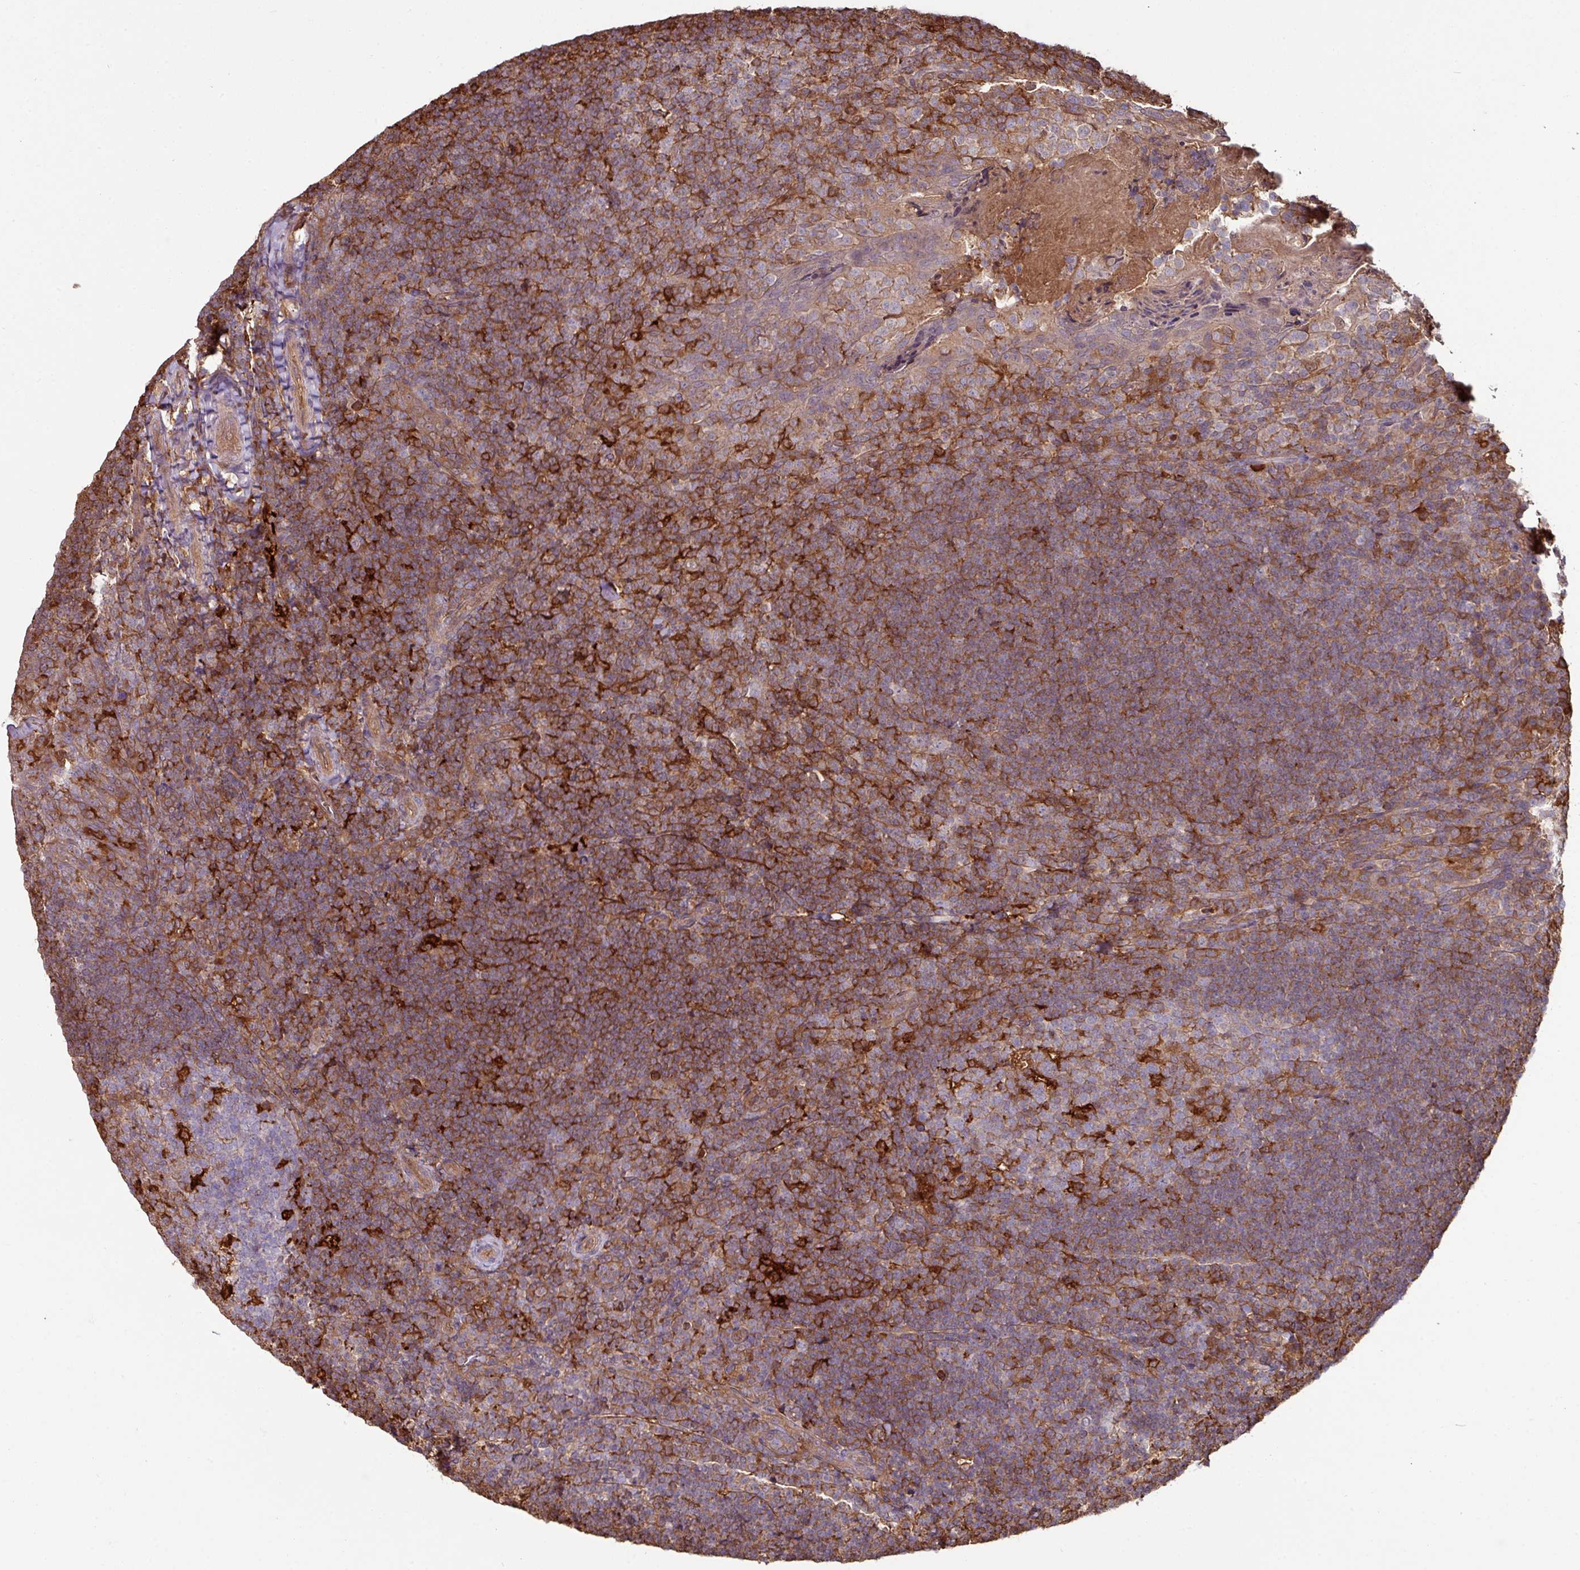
{"staining": {"intensity": "strong", "quantity": "<25%", "location": "cytoplasmic/membranous"}, "tissue": "tonsil", "cell_type": "Germinal center cells", "image_type": "normal", "snomed": [{"axis": "morphology", "description": "Normal tissue, NOS"}, {"axis": "topography", "description": "Tonsil"}], "caption": "IHC photomicrograph of normal tonsil: tonsil stained using immunohistochemistry (IHC) displays medium levels of strong protein expression localized specifically in the cytoplasmic/membranous of germinal center cells, appearing as a cytoplasmic/membranous brown color.", "gene": "GNPDA1", "patient": {"sex": "female", "age": 10}}